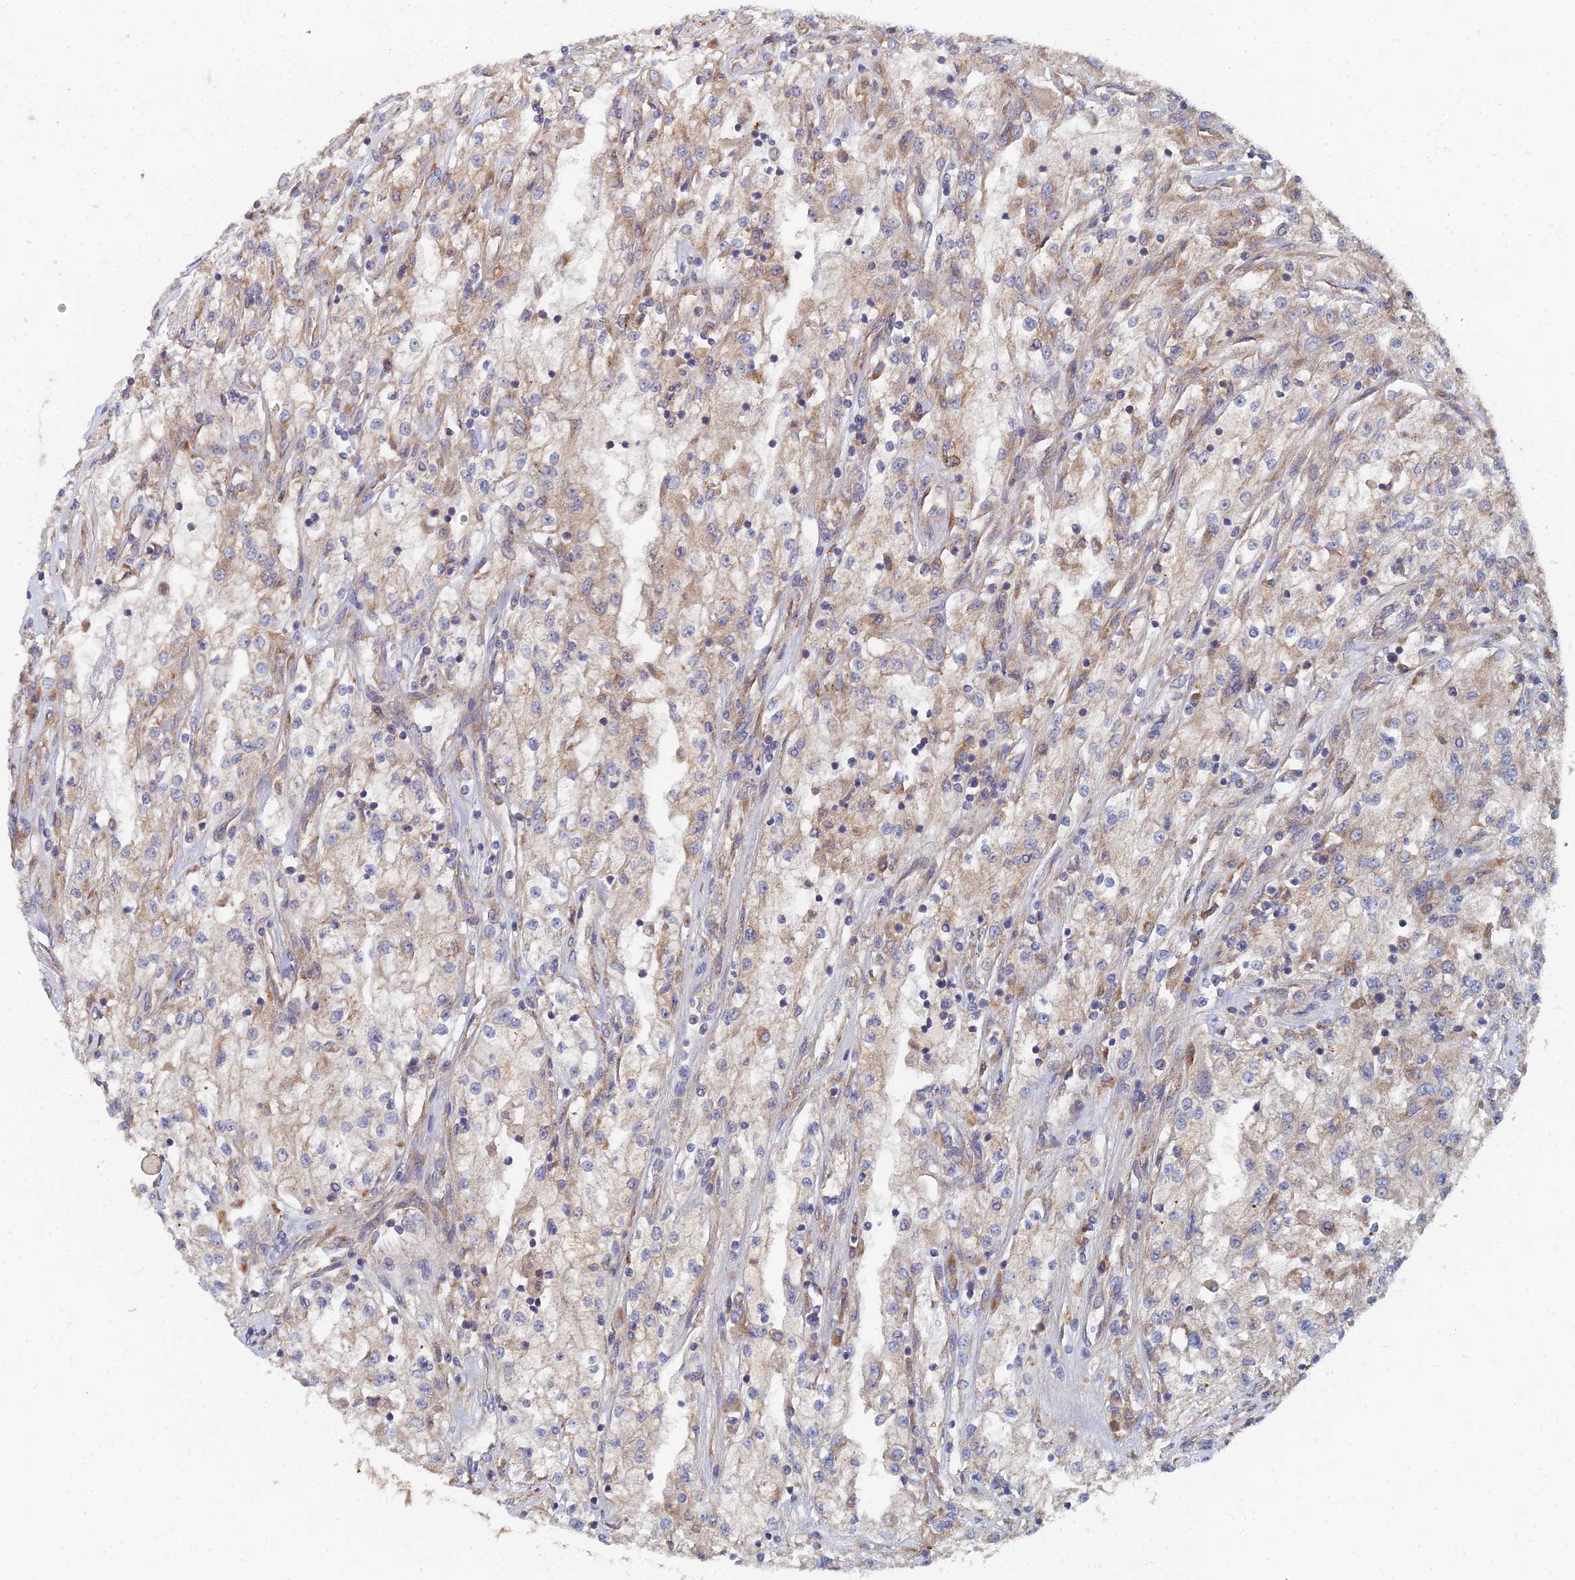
{"staining": {"intensity": "moderate", "quantity": "<25%", "location": "cytoplasmic/membranous"}, "tissue": "renal cancer", "cell_type": "Tumor cells", "image_type": "cancer", "snomed": [{"axis": "morphology", "description": "Adenocarcinoma, NOS"}, {"axis": "topography", "description": "Kidney"}], "caption": "The histopathology image shows immunohistochemical staining of adenocarcinoma (renal). There is moderate cytoplasmic/membranous positivity is identified in about <25% of tumor cells.", "gene": "CCZ1", "patient": {"sex": "female", "age": 52}}